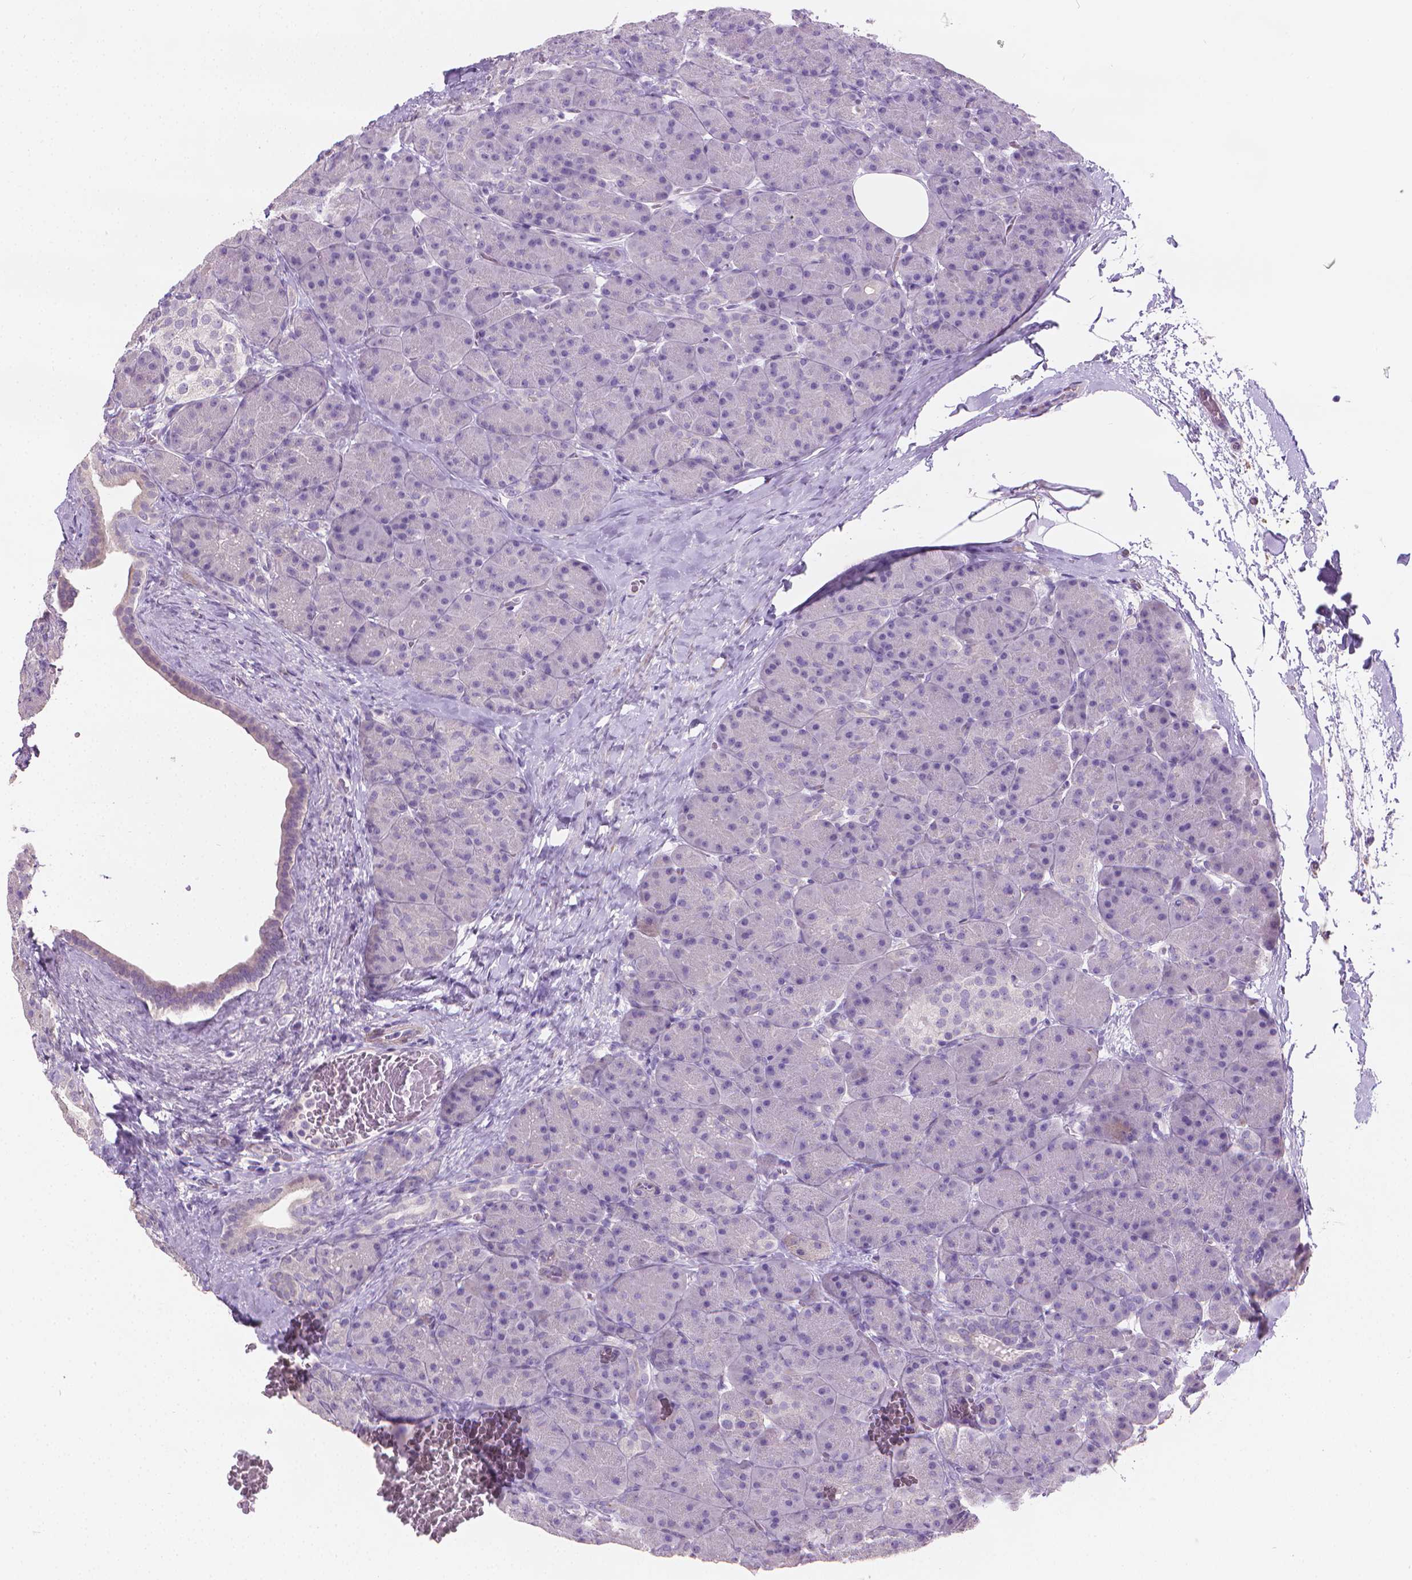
{"staining": {"intensity": "negative", "quantity": "none", "location": "none"}, "tissue": "pancreas", "cell_type": "Exocrine glandular cells", "image_type": "normal", "snomed": [{"axis": "morphology", "description": "Normal tissue, NOS"}, {"axis": "topography", "description": "Pancreas"}], "caption": "Immunohistochemistry of unremarkable pancreas displays no positivity in exocrine glandular cells.", "gene": "GSDMA", "patient": {"sex": "male", "age": 57}}